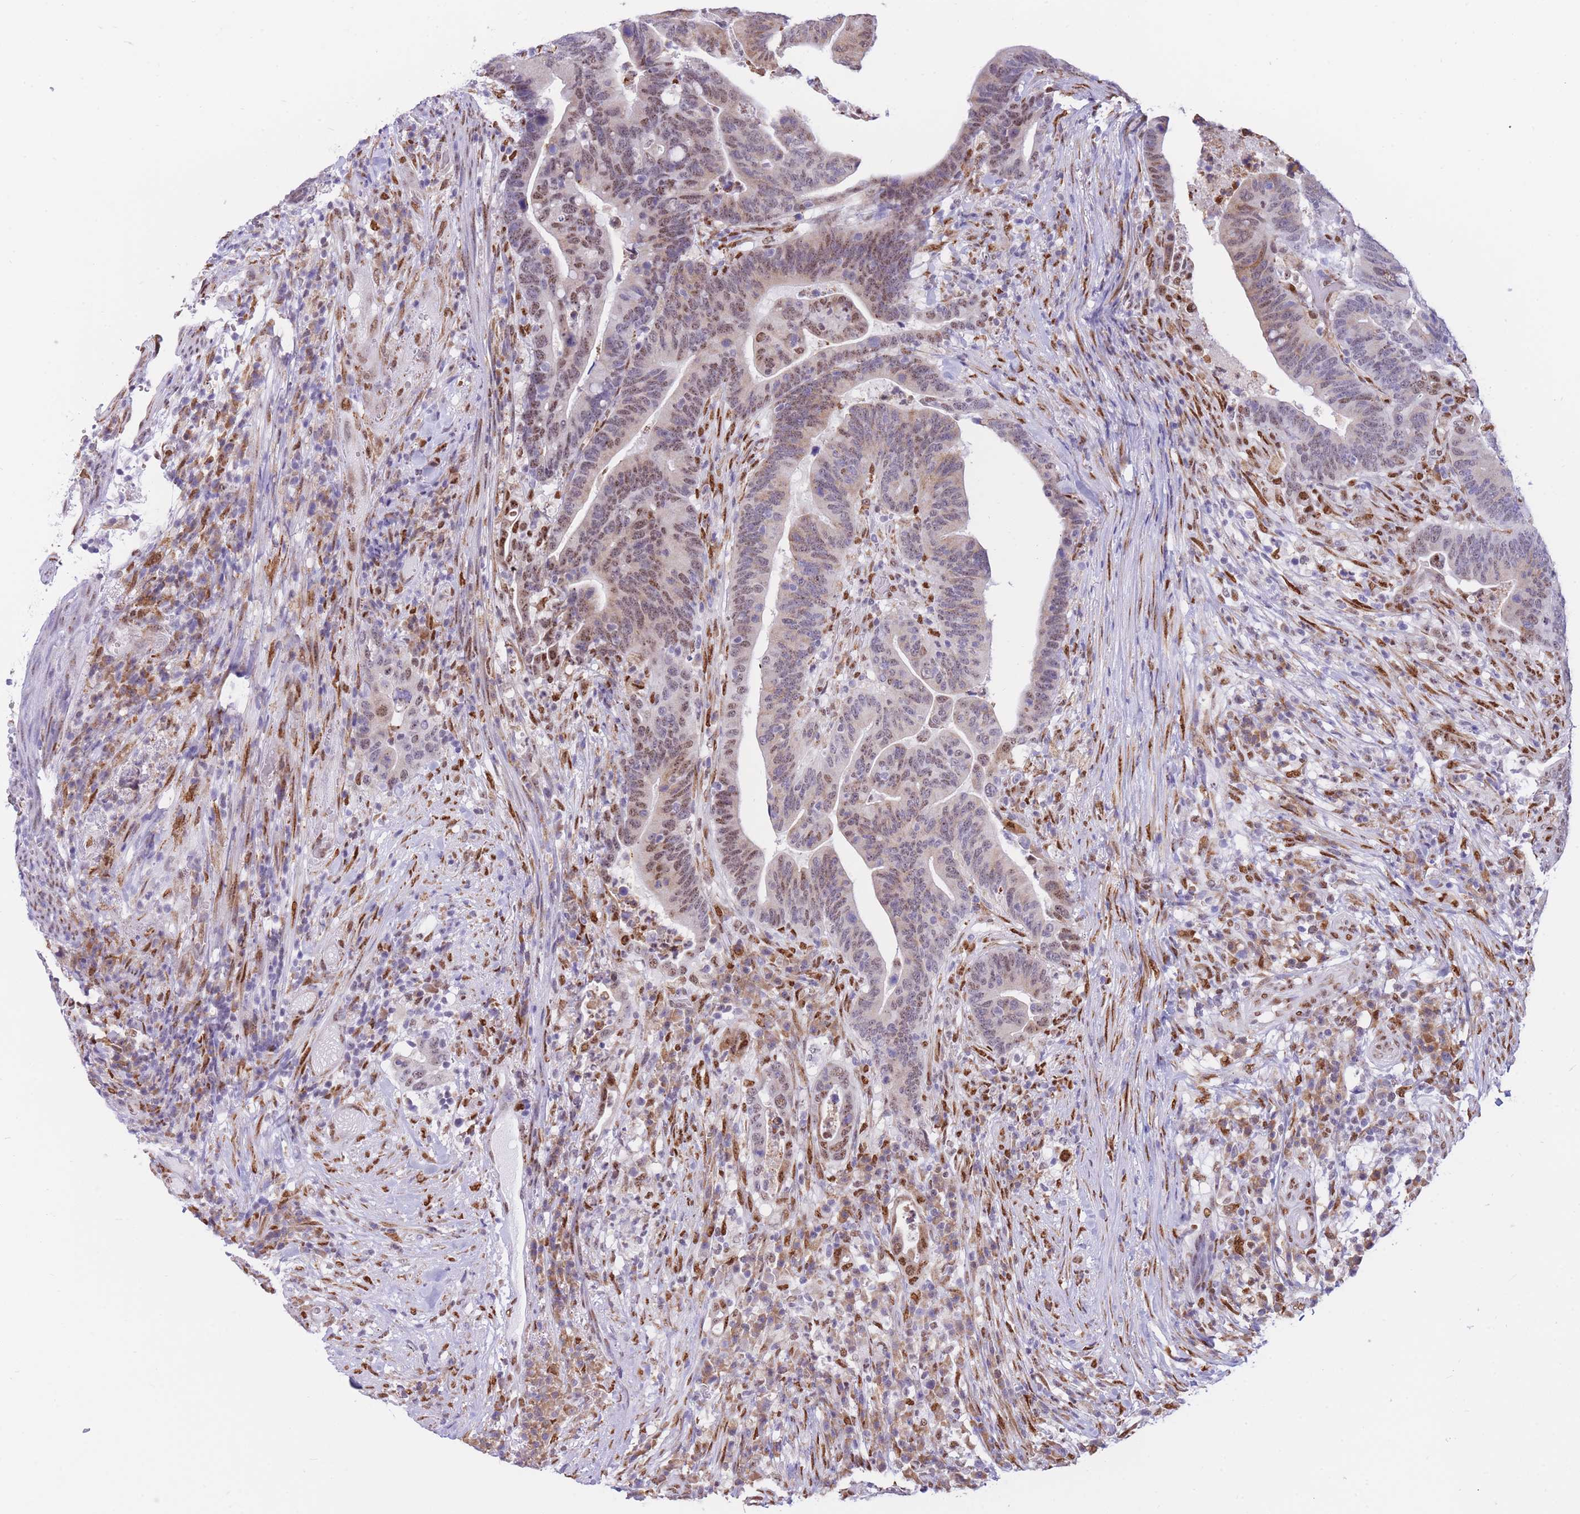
{"staining": {"intensity": "weak", "quantity": ">75%", "location": "cytoplasmic/membranous,nuclear"}, "tissue": "colorectal cancer", "cell_type": "Tumor cells", "image_type": "cancer", "snomed": [{"axis": "morphology", "description": "Adenocarcinoma, NOS"}, {"axis": "topography", "description": "Colon"}], "caption": "IHC (DAB) staining of adenocarcinoma (colorectal) shows weak cytoplasmic/membranous and nuclear protein expression in about >75% of tumor cells.", "gene": "FAM153A", "patient": {"sex": "female", "age": 66}}